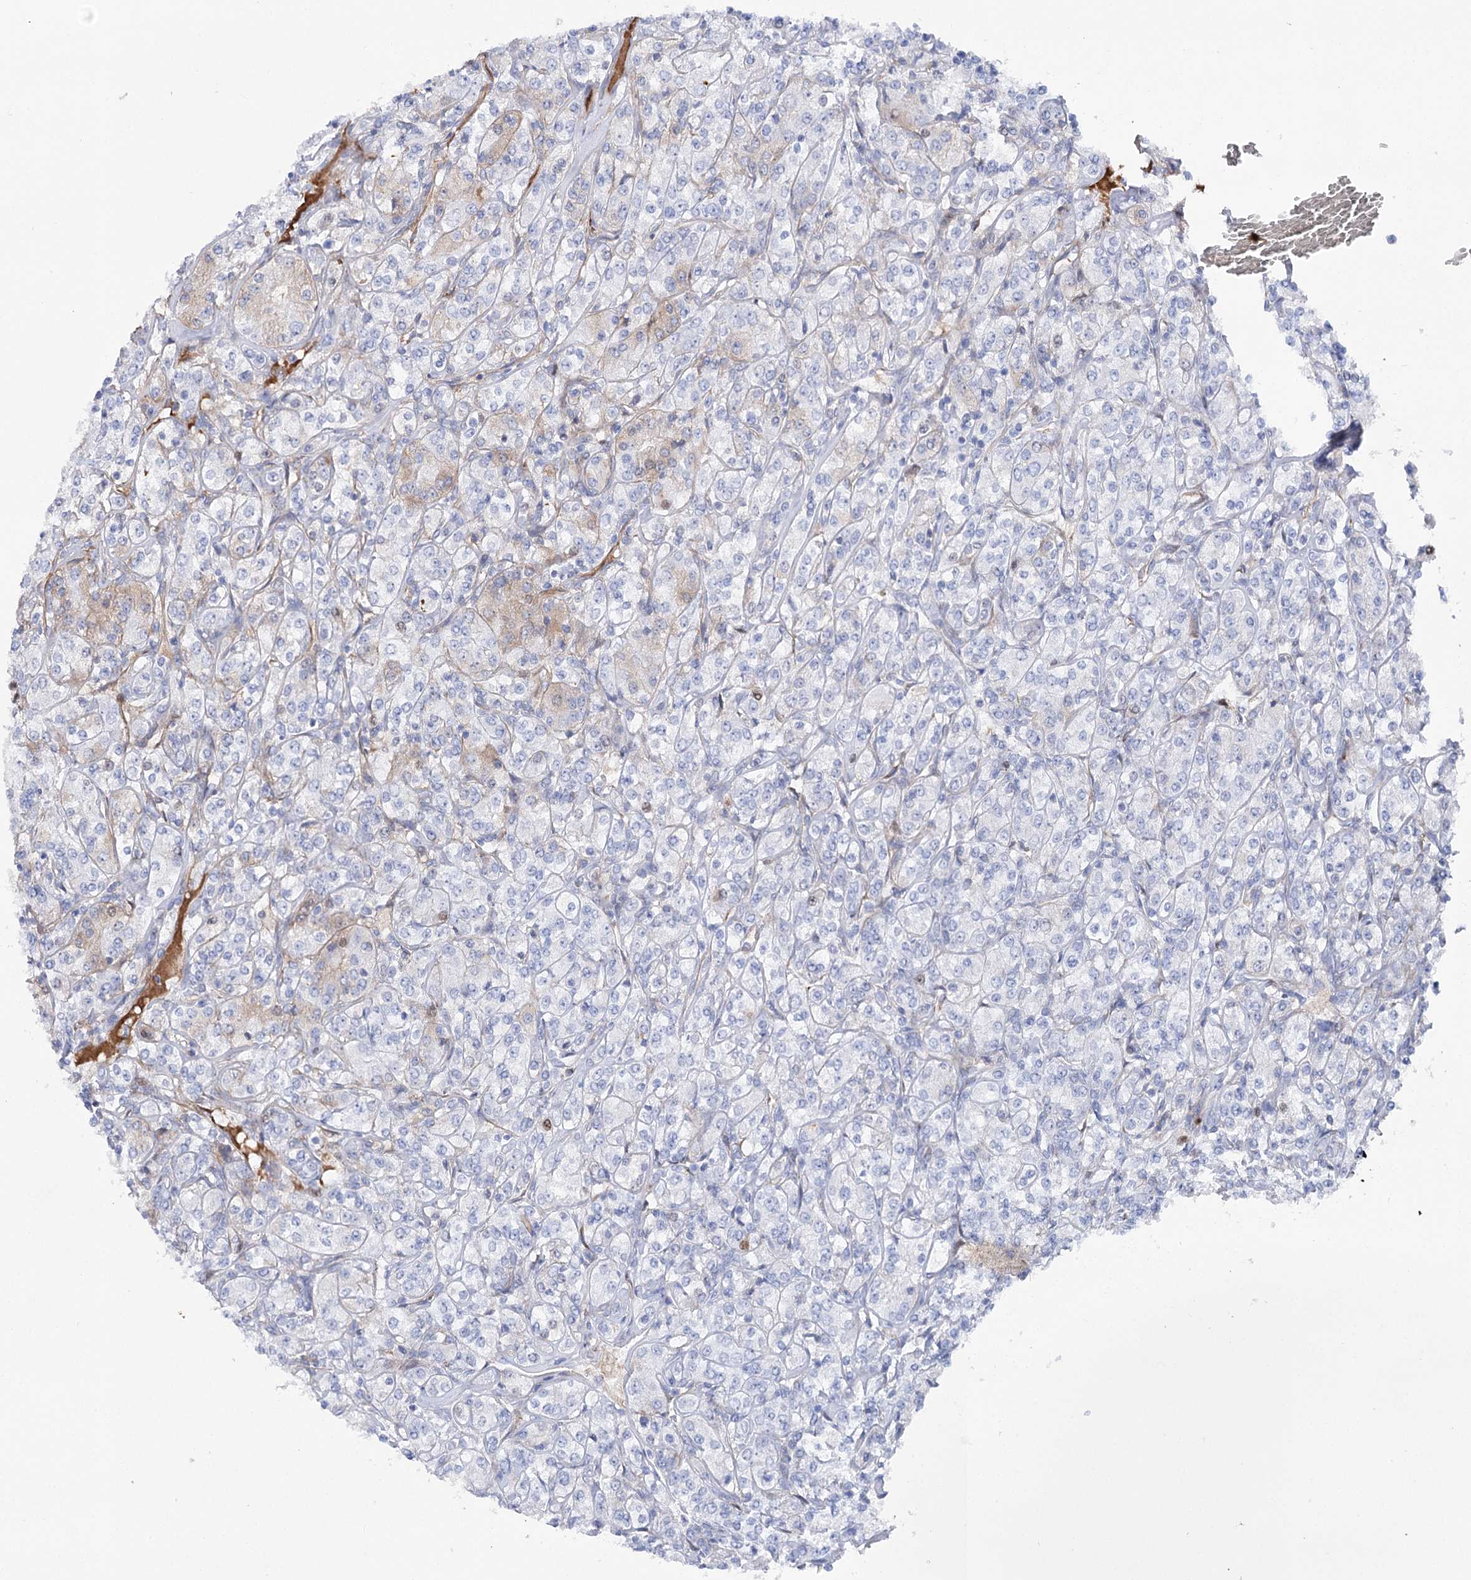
{"staining": {"intensity": "negative", "quantity": "none", "location": "none"}, "tissue": "renal cancer", "cell_type": "Tumor cells", "image_type": "cancer", "snomed": [{"axis": "morphology", "description": "Adenocarcinoma, NOS"}, {"axis": "topography", "description": "Kidney"}], "caption": "Tumor cells show no significant protein staining in renal adenocarcinoma.", "gene": "ANKRD23", "patient": {"sex": "male", "age": 77}}